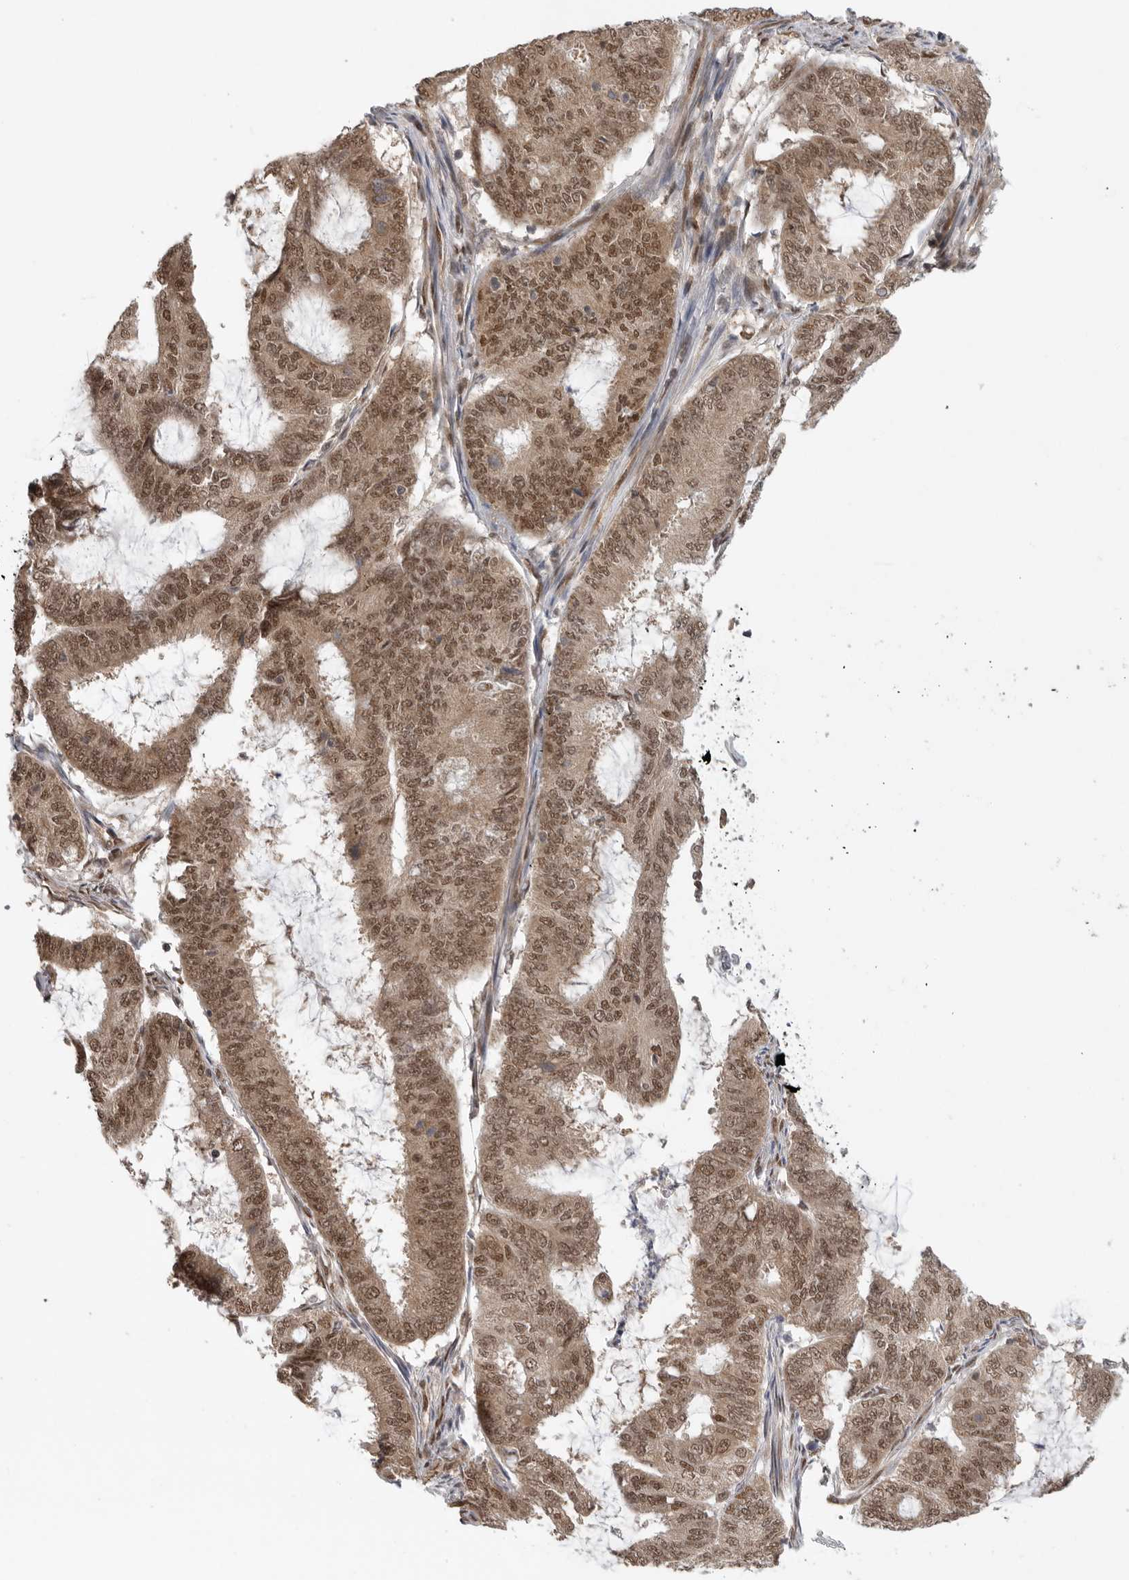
{"staining": {"intensity": "moderate", "quantity": ">75%", "location": "cytoplasmic/membranous,nuclear"}, "tissue": "endometrial cancer", "cell_type": "Tumor cells", "image_type": "cancer", "snomed": [{"axis": "morphology", "description": "Adenocarcinoma, NOS"}, {"axis": "topography", "description": "Endometrium"}], "caption": "A brown stain labels moderate cytoplasmic/membranous and nuclear positivity of a protein in human endometrial cancer tumor cells. (IHC, brightfield microscopy, high magnification).", "gene": "VPS50", "patient": {"sex": "female", "age": 49}}